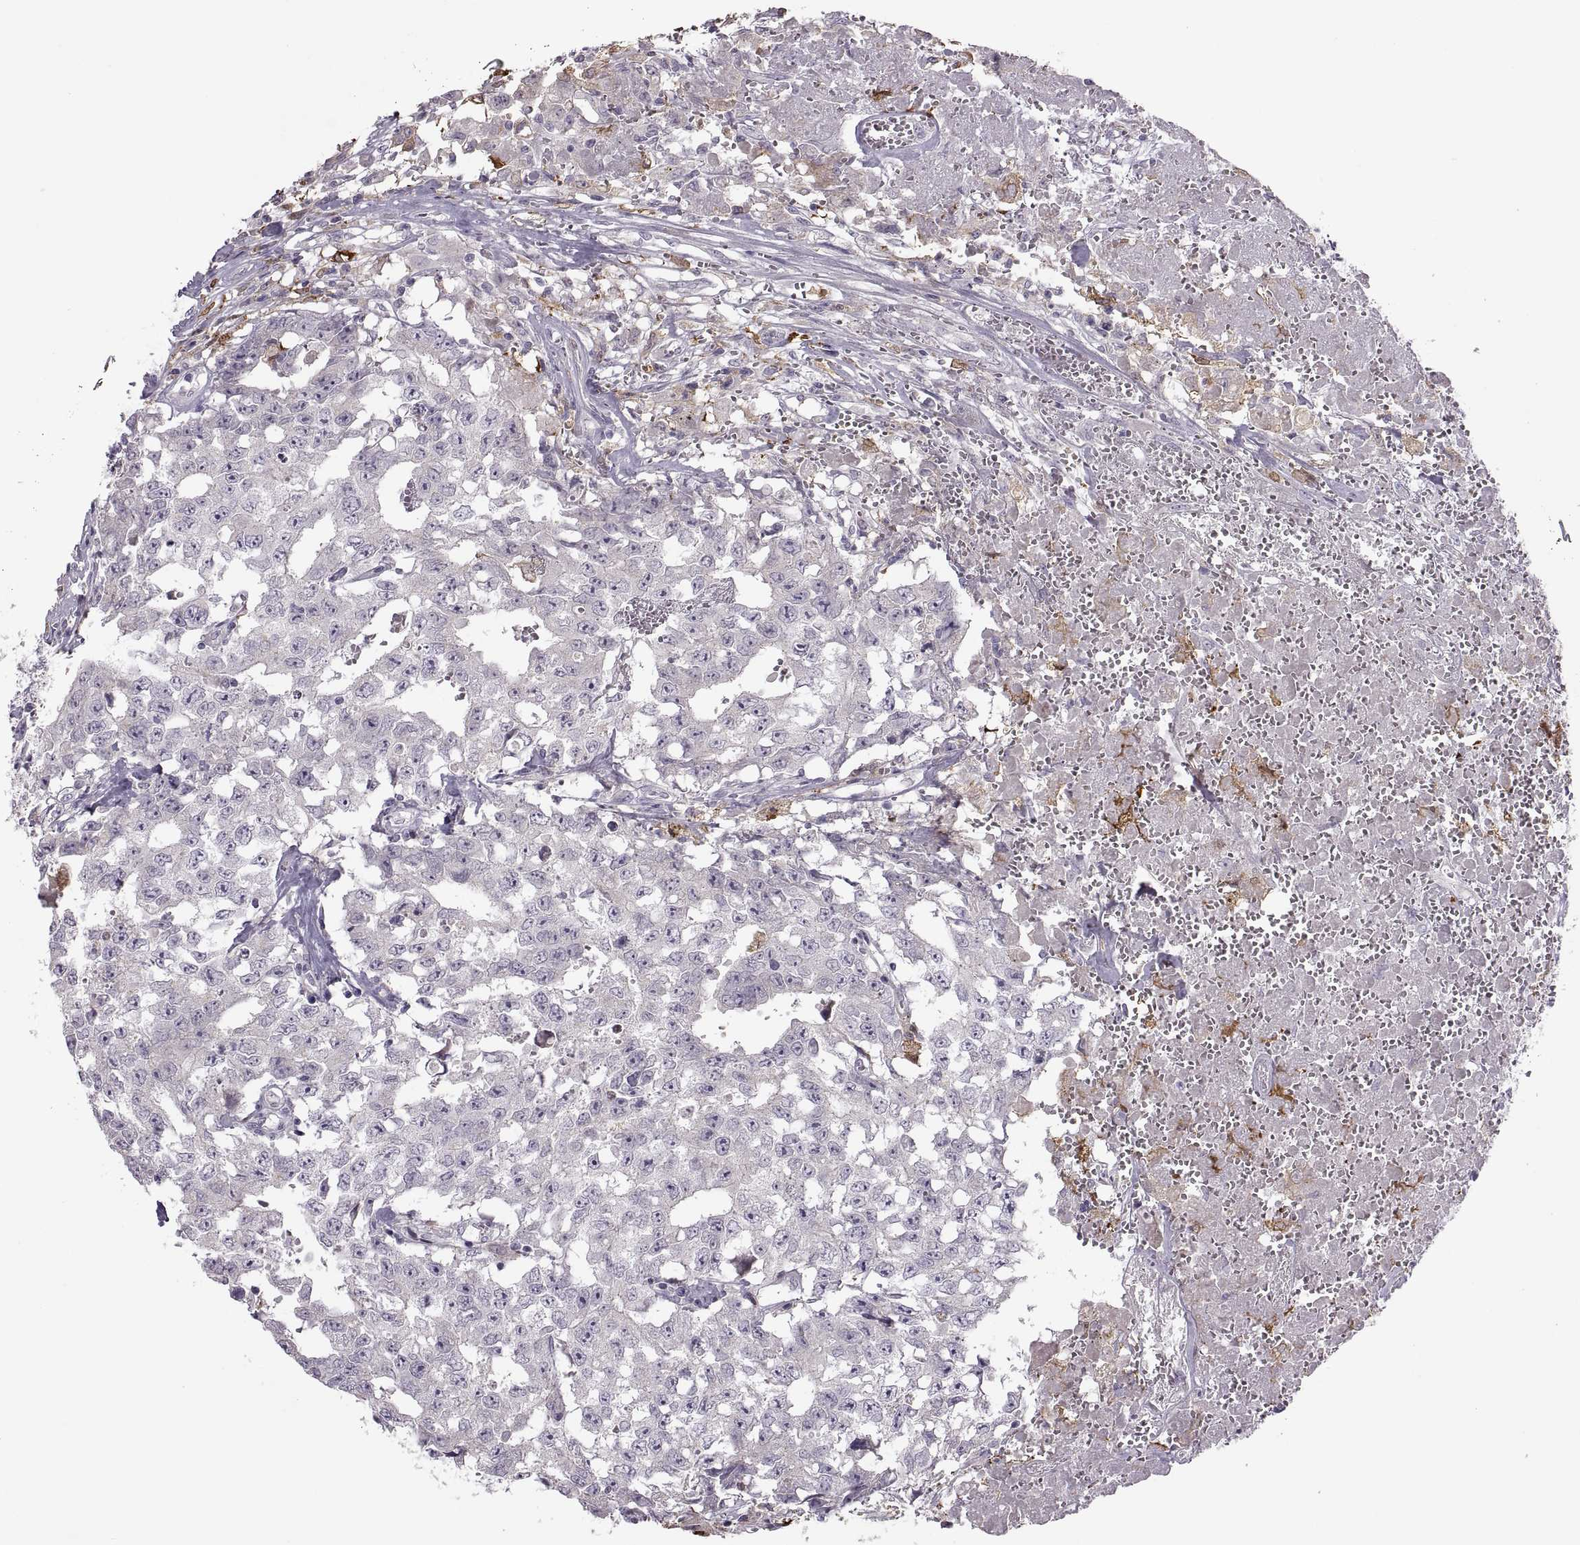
{"staining": {"intensity": "negative", "quantity": "none", "location": "none"}, "tissue": "testis cancer", "cell_type": "Tumor cells", "image_type": "cancer", "snomed": [{"axis": "morphology", "description": "Carcinoma, Embryonal, NOS"}, {"axis": "topography", "description": "Testis"}], "caption": "Image shows no significant protein positivity in tumor cells of testis embryonal carcinoma.", "gene": "H2AP", "patient": {"sex": "male", "age": 36}}